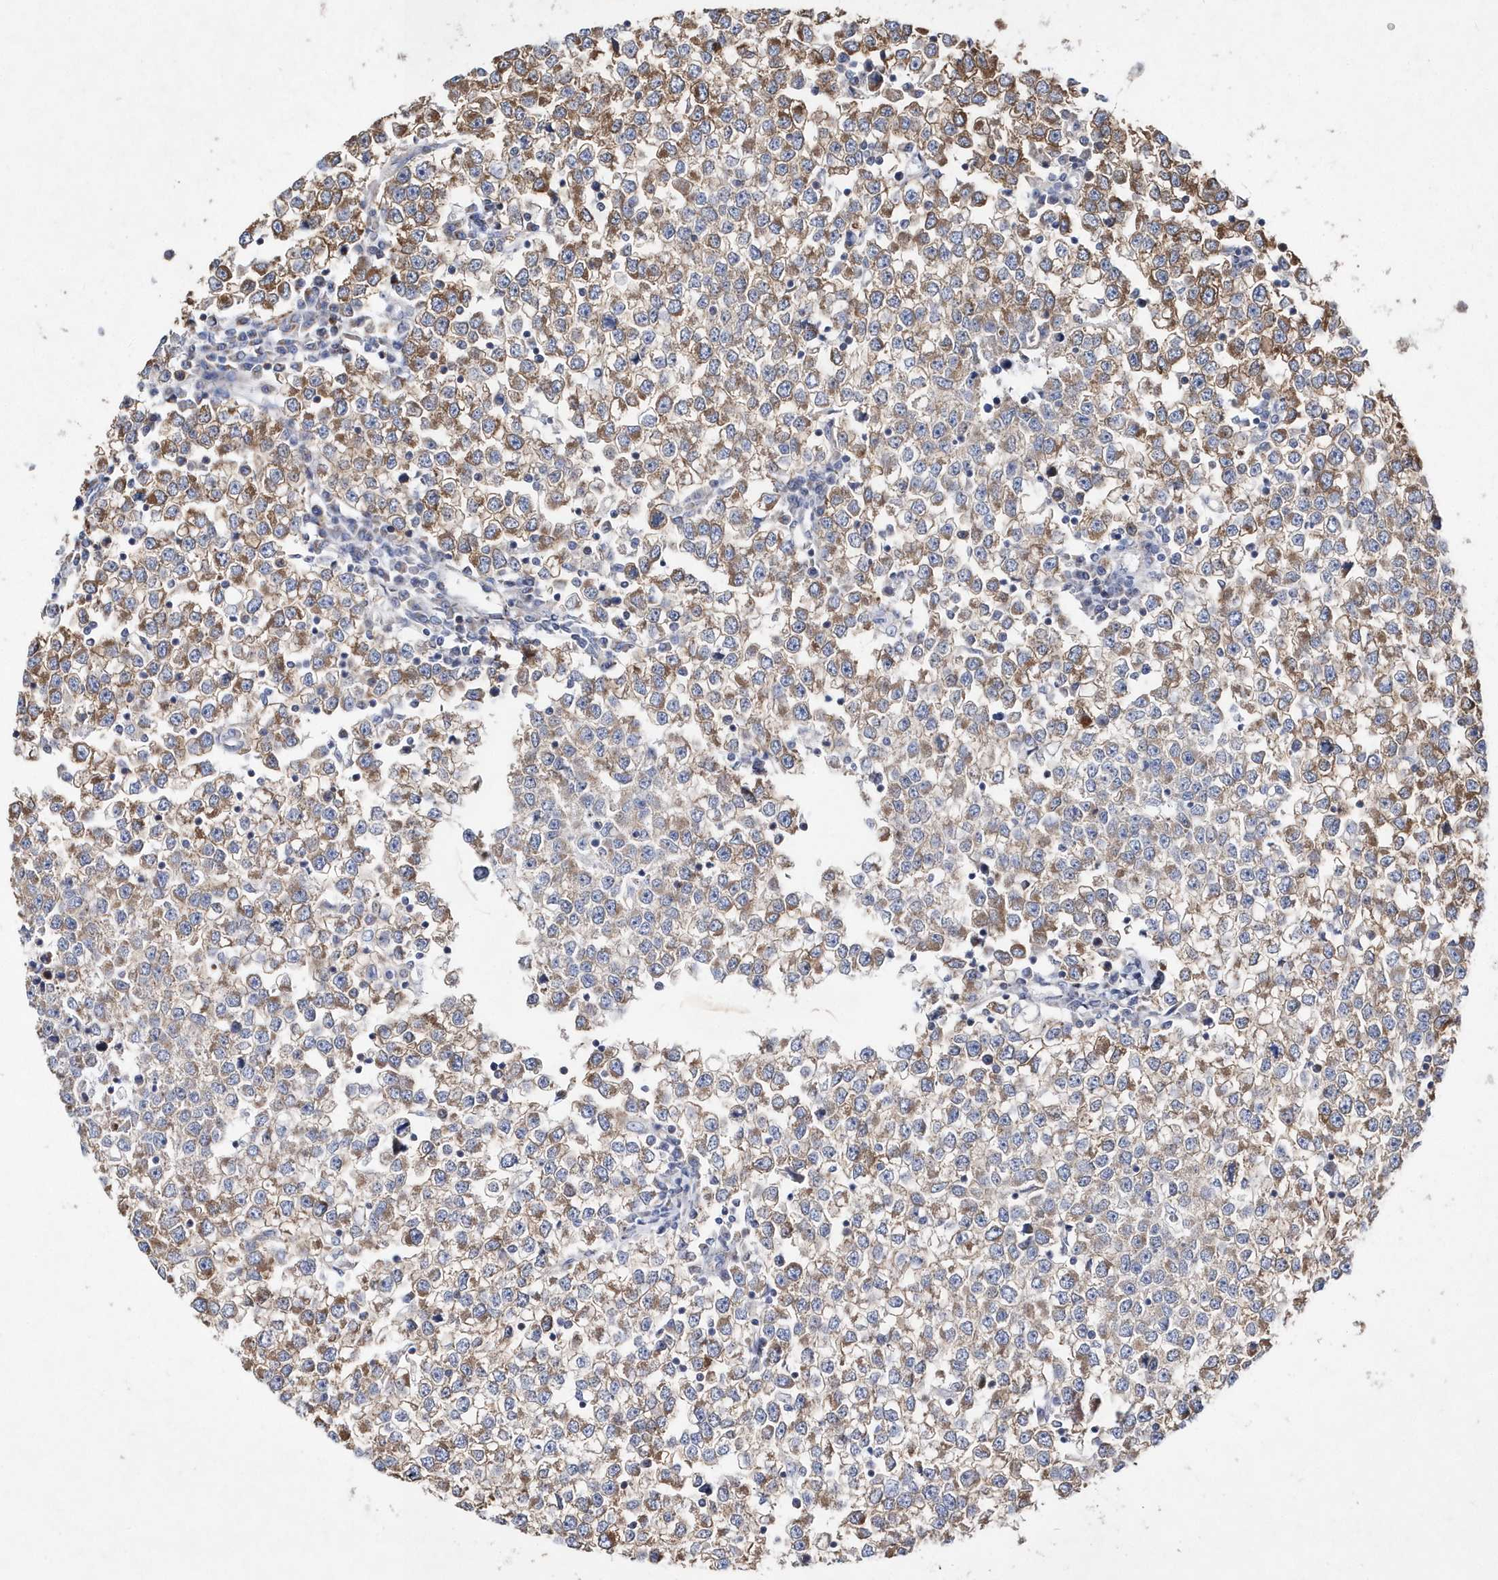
{"staining": {"intensity": "moderate", "quantity": ">75%", "location": "cytoplasmic/membranous"}, "tissue": "testis cancer", "cell_type": "Tumor cells", "image_type": "cancer", "snomed": [{"axis": "morphology", "description": "Seminoma, NOS"}, {"axis": "topography", "description": "Testis"}], "caption": "This micrograph exhibits IHC staining of human testis cancer (seminoma), with medium moderate cytoplasmic/membranous positivity in about >75% of tumor cells.", "gene": "JKAMP", "patient": {"sex": "male", "age": 65}}